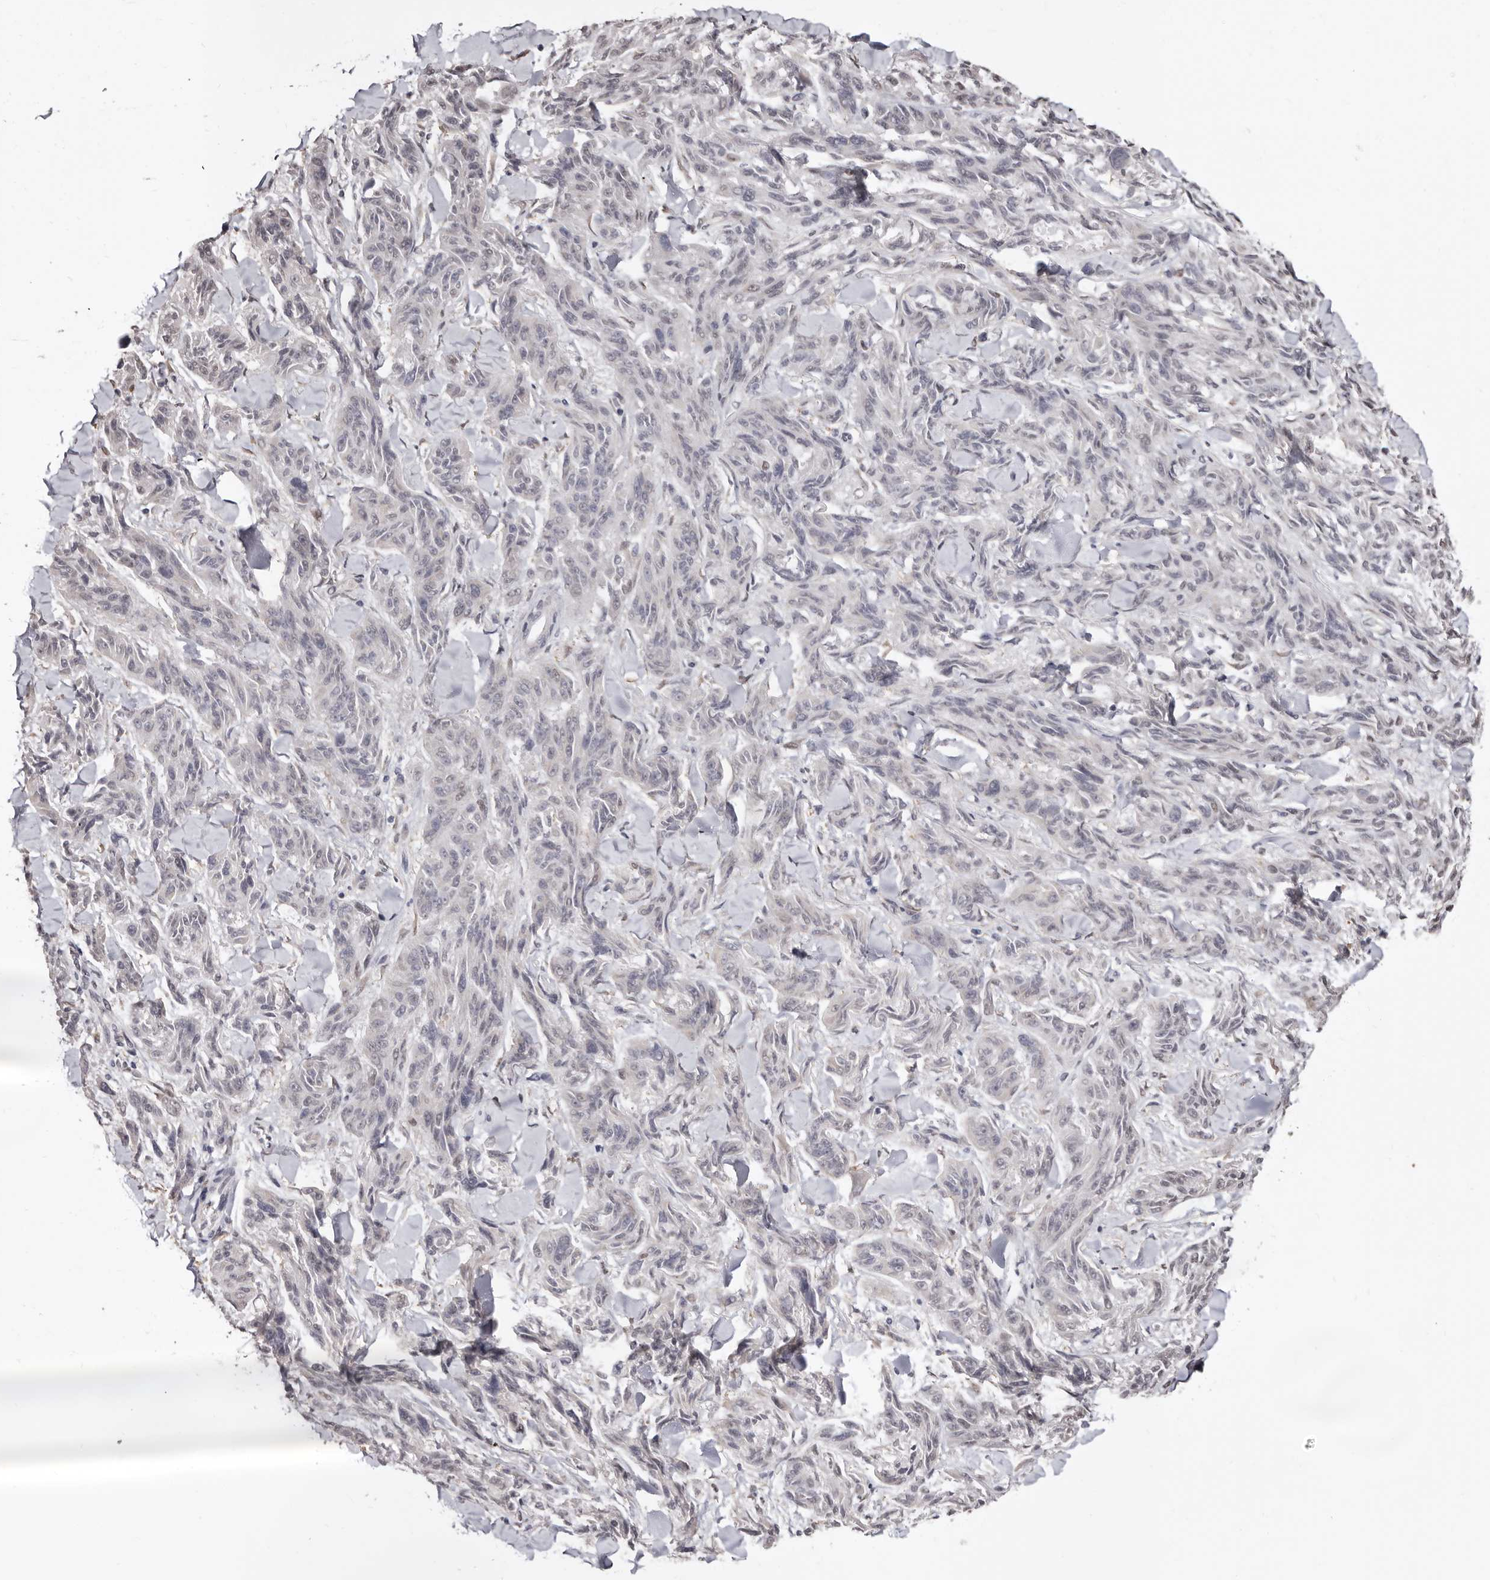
{"staining": {"intensity": "negative", "quantity": "none", "location": "none"}, "tissue": "melanoma", "cell_type": "Tumor cells", "image_type": "cancer", "snomed": [{"axis": "morphology", "description": "Malignant melanoma, NOS"}, {"axis": "topography", "description": "Skin"}], "caption": "This is an IHC histopathology image of human melanoma. There is no positivity in tumor cells.", "gene": "KHDRBS2", "patient": {"sex": "male", "age": 53}}